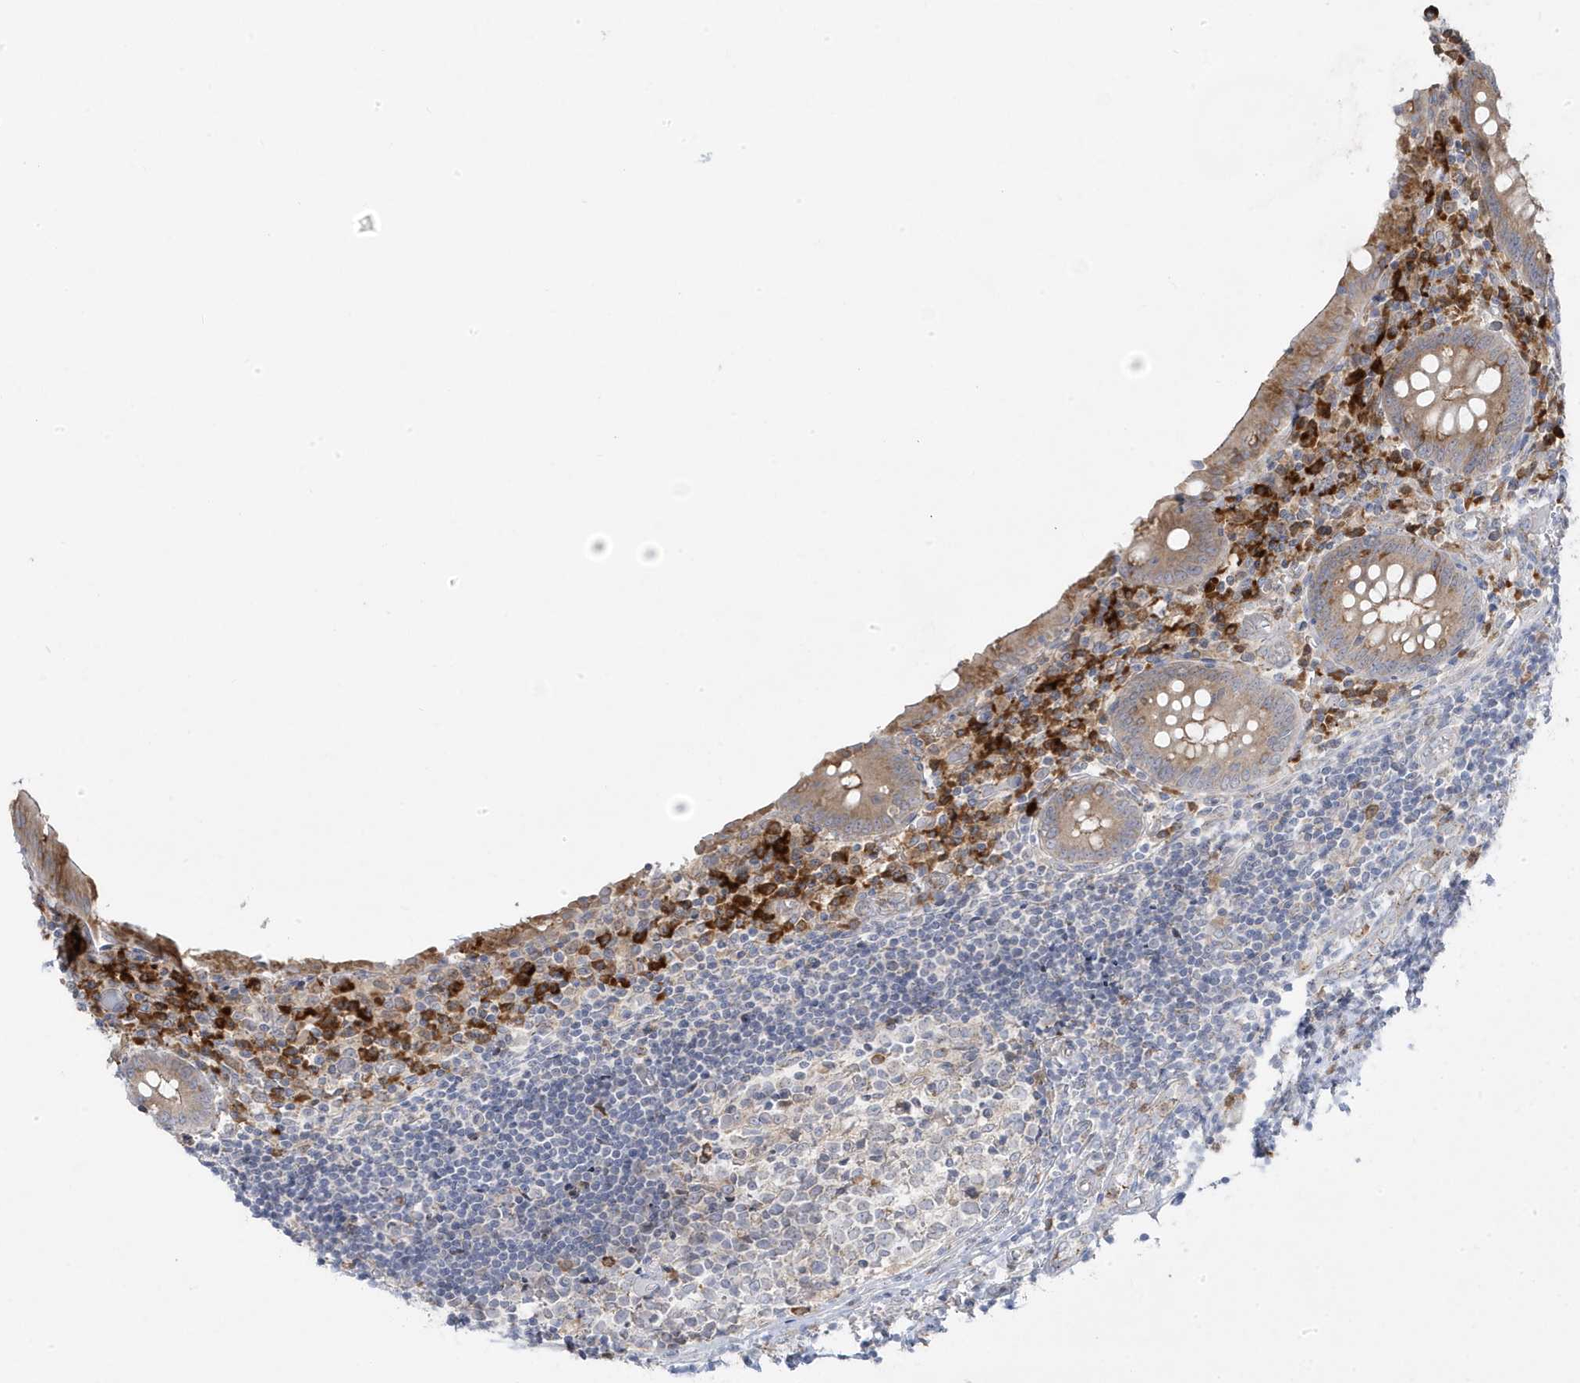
{"staining": {"intensity": "weak", "quantity": "25%-75%", "location": "cytoplasmic/membranous"}, "tissue": "appendix", "cell_type": "Glandular cells", "image_type": "normal", "snomed": [{"axis": "morphology", "description": "Normal tissue, NOS"}, {"axis": "topography", "description": "Appendix"}], "caption": "Benign appendix was stained to show a protein in brown. There is low levels of weak cytoplasmic/membranous positivity in about 25%-75% of glandular cells.", "gene": "ZNF654", "patient": {"sex": "female", "age": 17}}